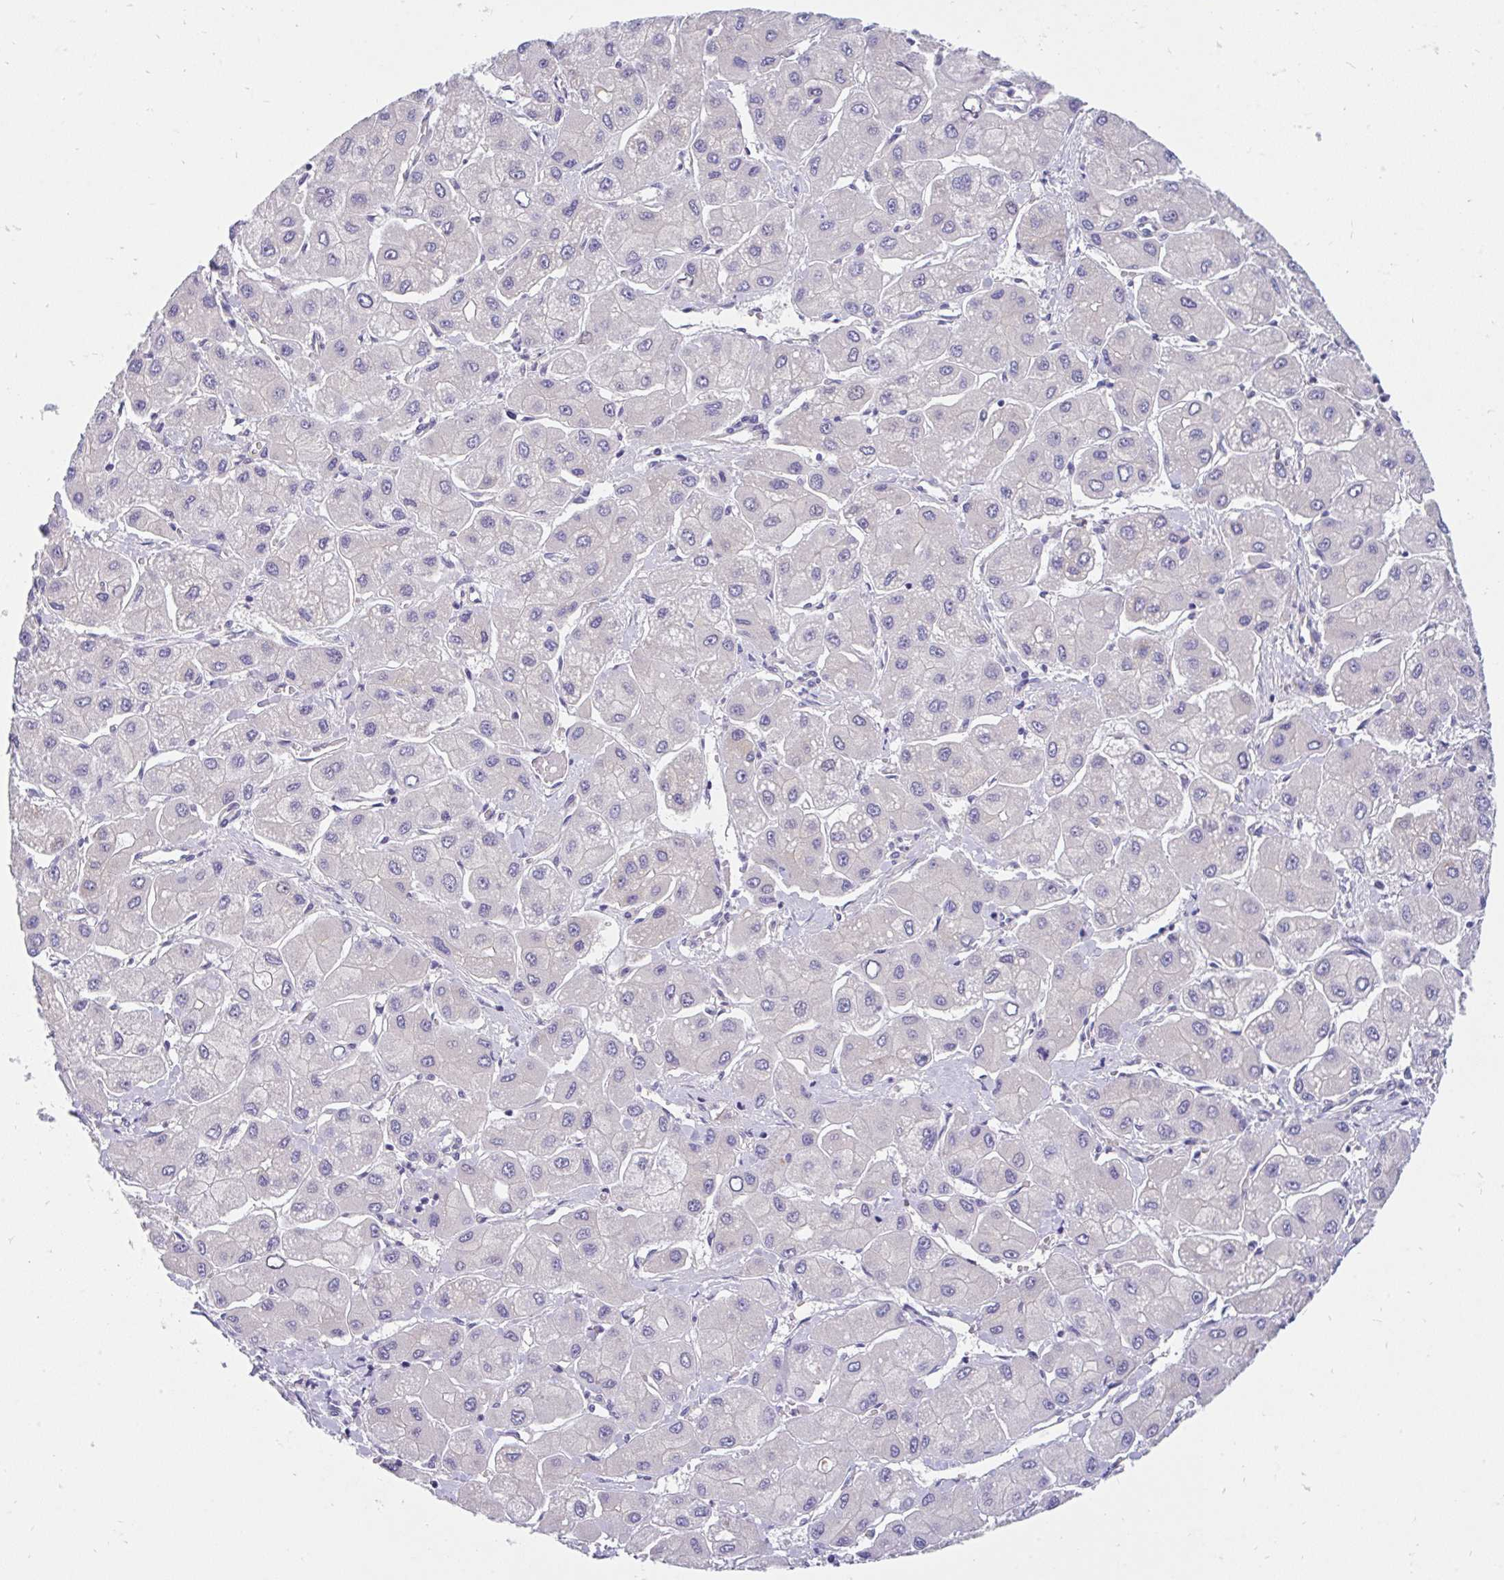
{"staining": {"intensity": "negative", "quantity": "none", "location": "none"}, "tissue": "liver cancer", "cell_type": "Tumor cells", "image_type": "cancer", "snomed": [{"axis": "morphology", "description": "Carcinoma, Hepatocellular, NOS"}, {"axis": "topography", "description": "Liver"}], "caption": "Tumor cells are negative for brown protein staining in liver hepatocellular carcinoma.", "gene": "LRRC26", "patient": {"sex": "male", "age": 40}}